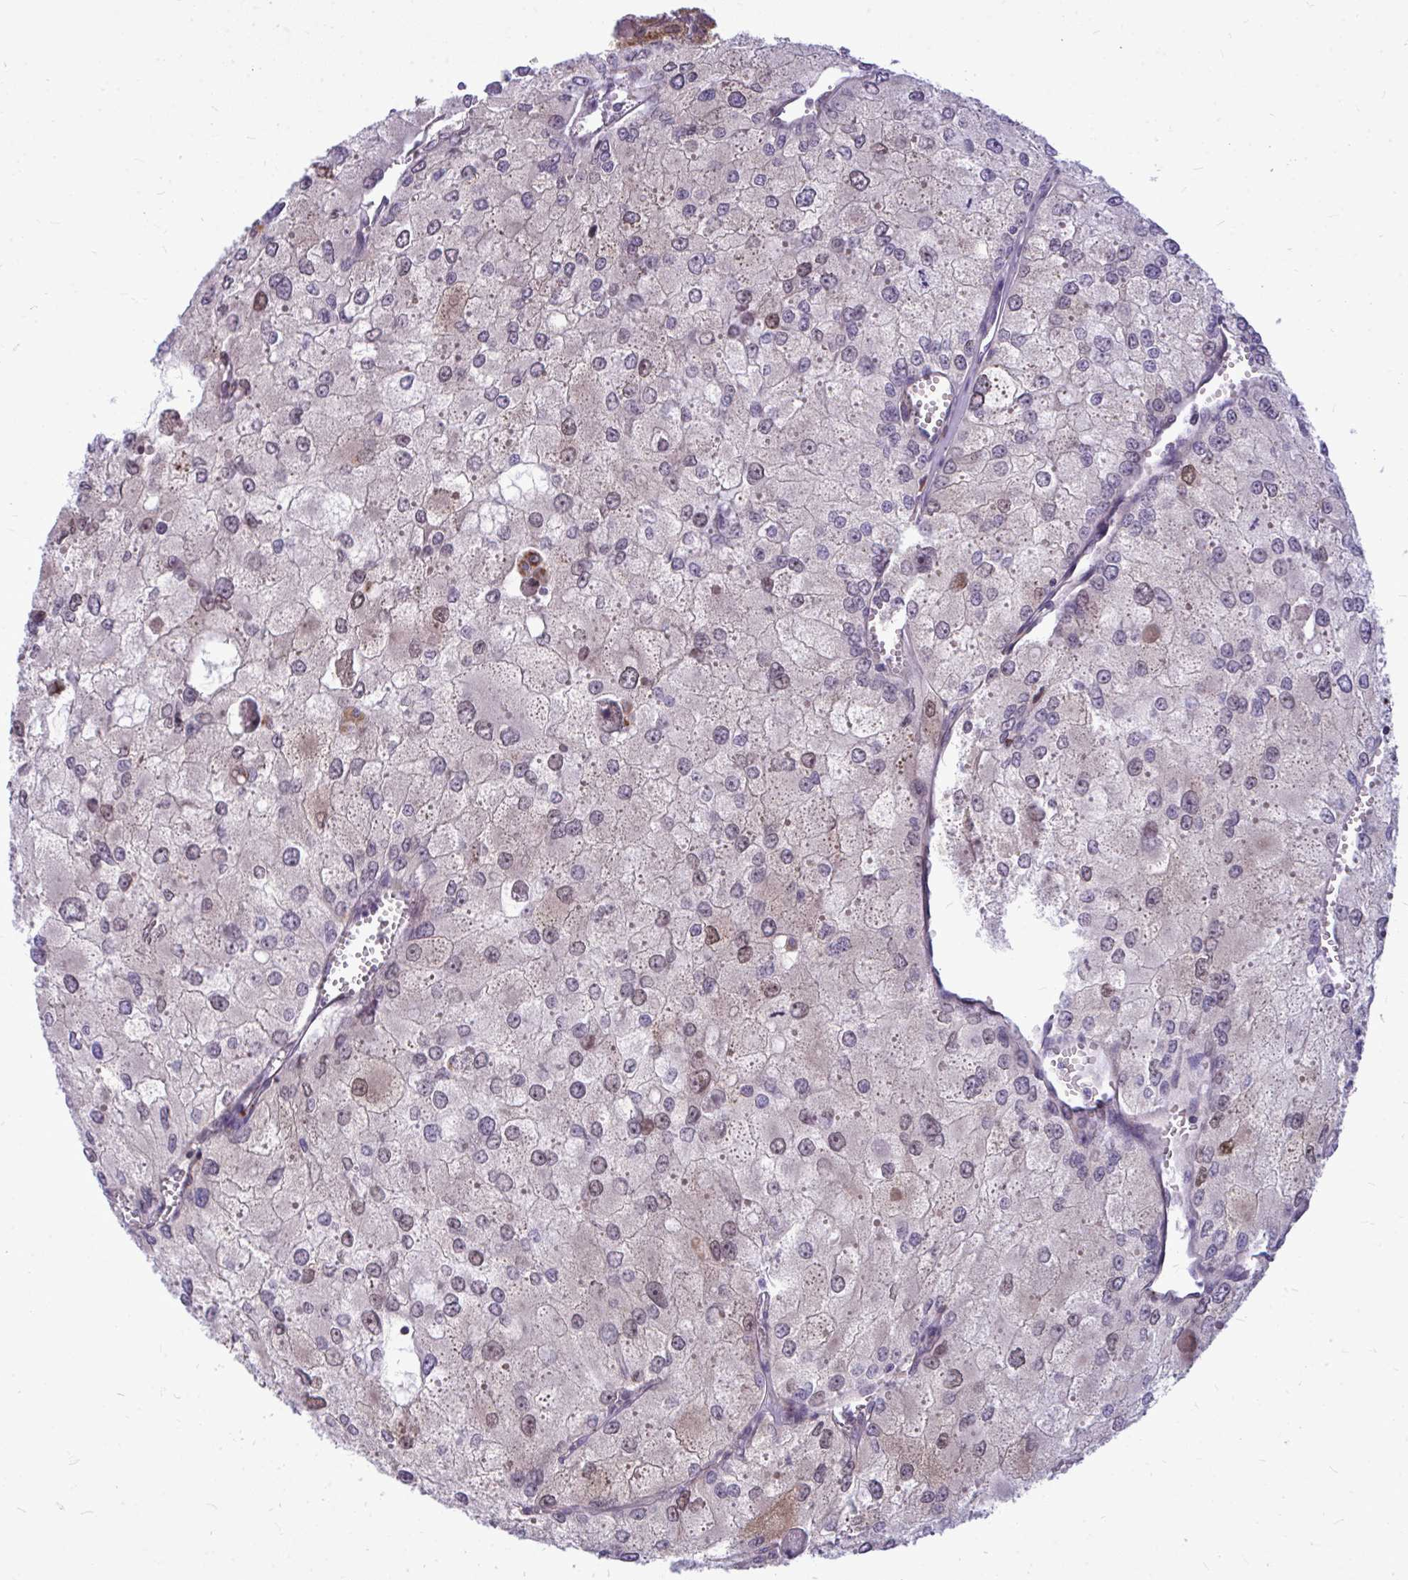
{"staining": {"intensity": "weak", "quantity": "<25%", "location": "nuclear"}, "tissue": "renal cancer", "cell_type": "Tumor cells", "image_type": "cancer", "snomed": [{"axis": "morphology", "description": "Adenocarcinoma, NOS"}, {"axis": "topography", "description": "Kidney"}], "caption": "Immunohistochemistry (IHC) of human renal adenocarcinoma displays no expression in tumor cells. The staining was performed using DAB (3,3'-diaminobenzidine) to visualize the protein expression in brown, while the nuclei were stained in blue with hematoxylin (Magnification: 20x).", "gene": "ZSCAN25", "patient": {"sex": "female", "age": 70}}